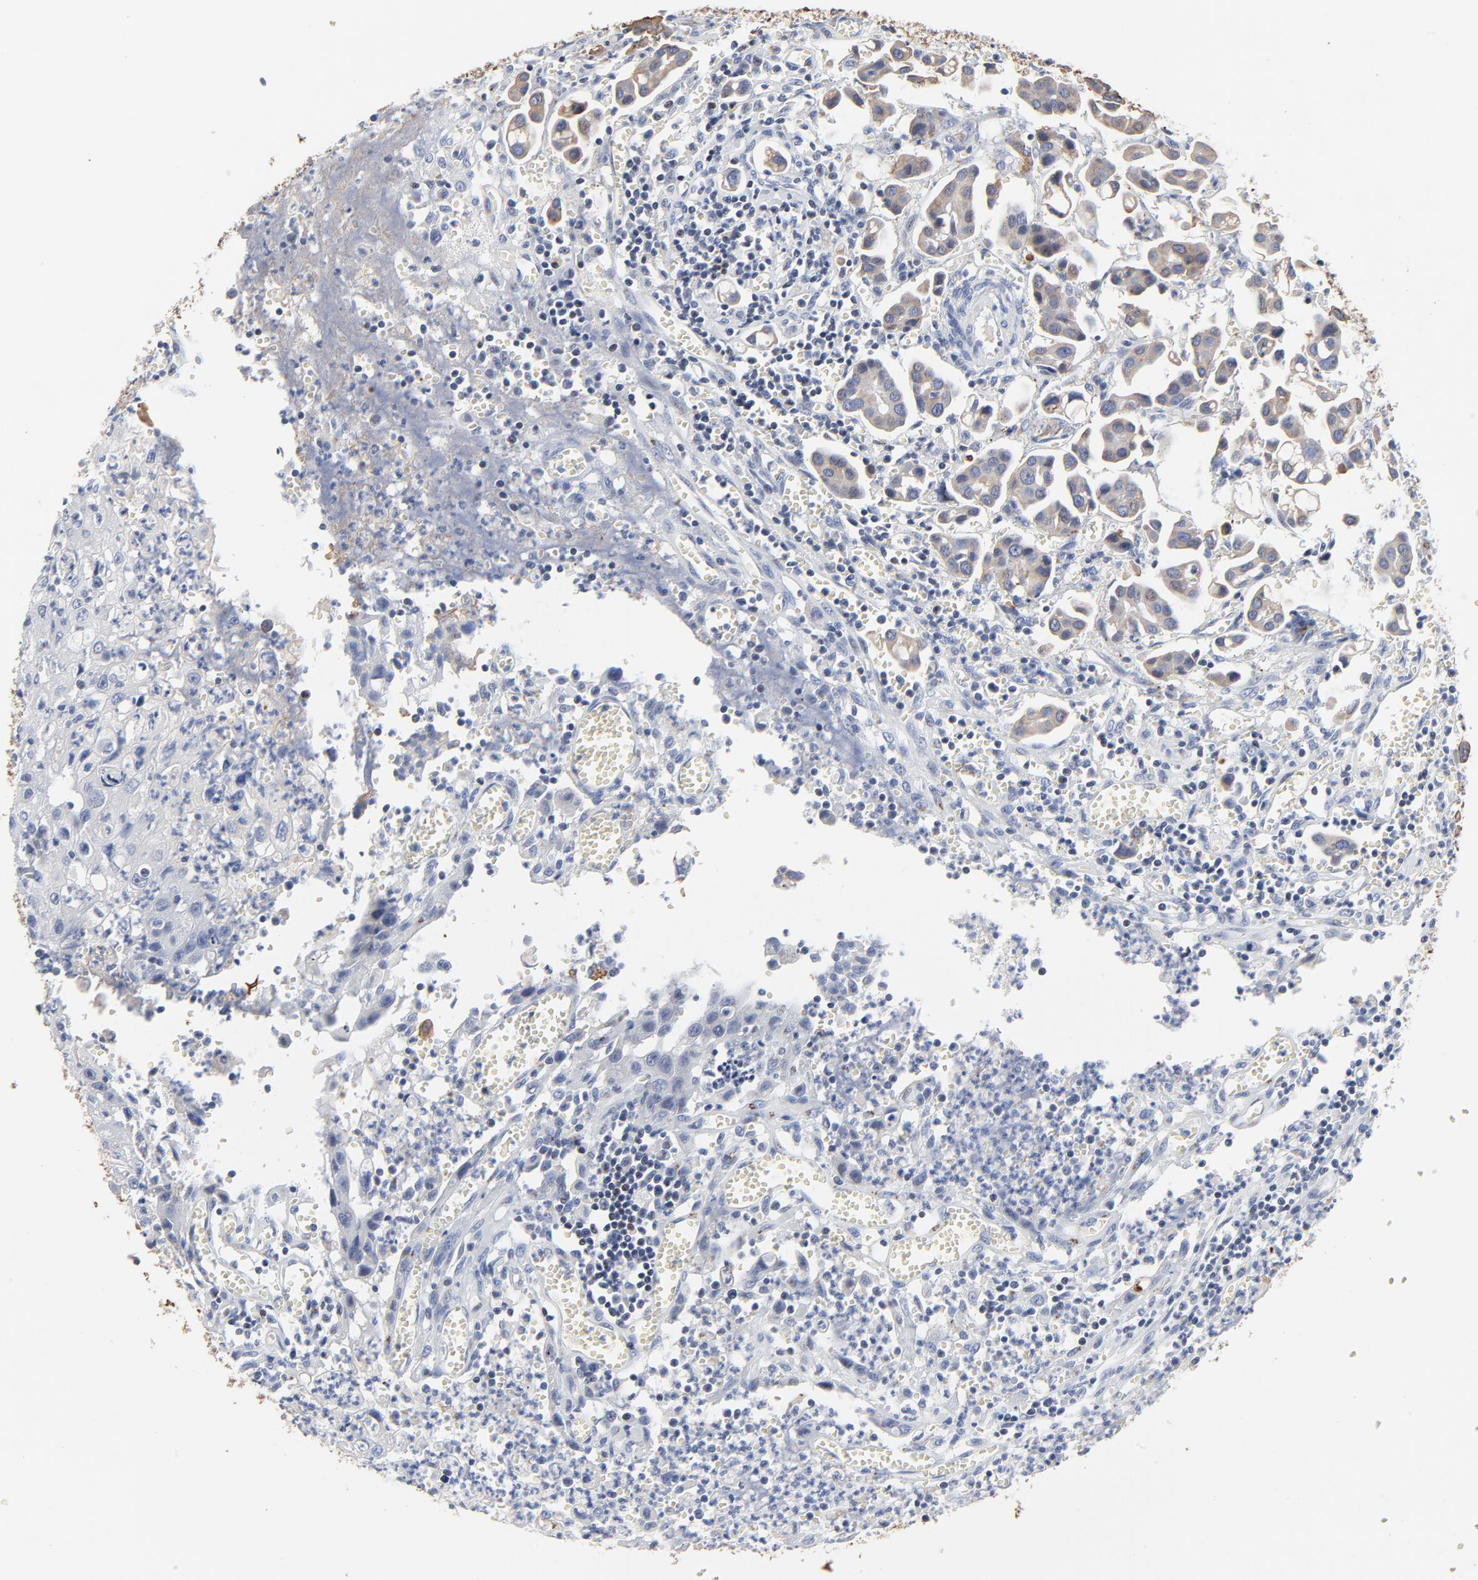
{"staining": {"intensity": "weak", "quantity": "25%-75%", "location": "cytoplasmic/membranous"}, "tissue": "urothelial cancer", "cell_type": "Tumor cells", "image_type": "cancer", "snomed": [{"axis": "morphology", "description": "Urothelial carcinoma, High grade"}, {"axis": "topography", "description": "Urinary bladder"}], "caption": "This is an image of immunohistochemistry staining of urothelial carcinoma (high-grade), which shows weak staining in the cytoplasmic/membranous of tumor cells.", "gene": "LNX1", "patient": {"sex": "male", "age": 66}}